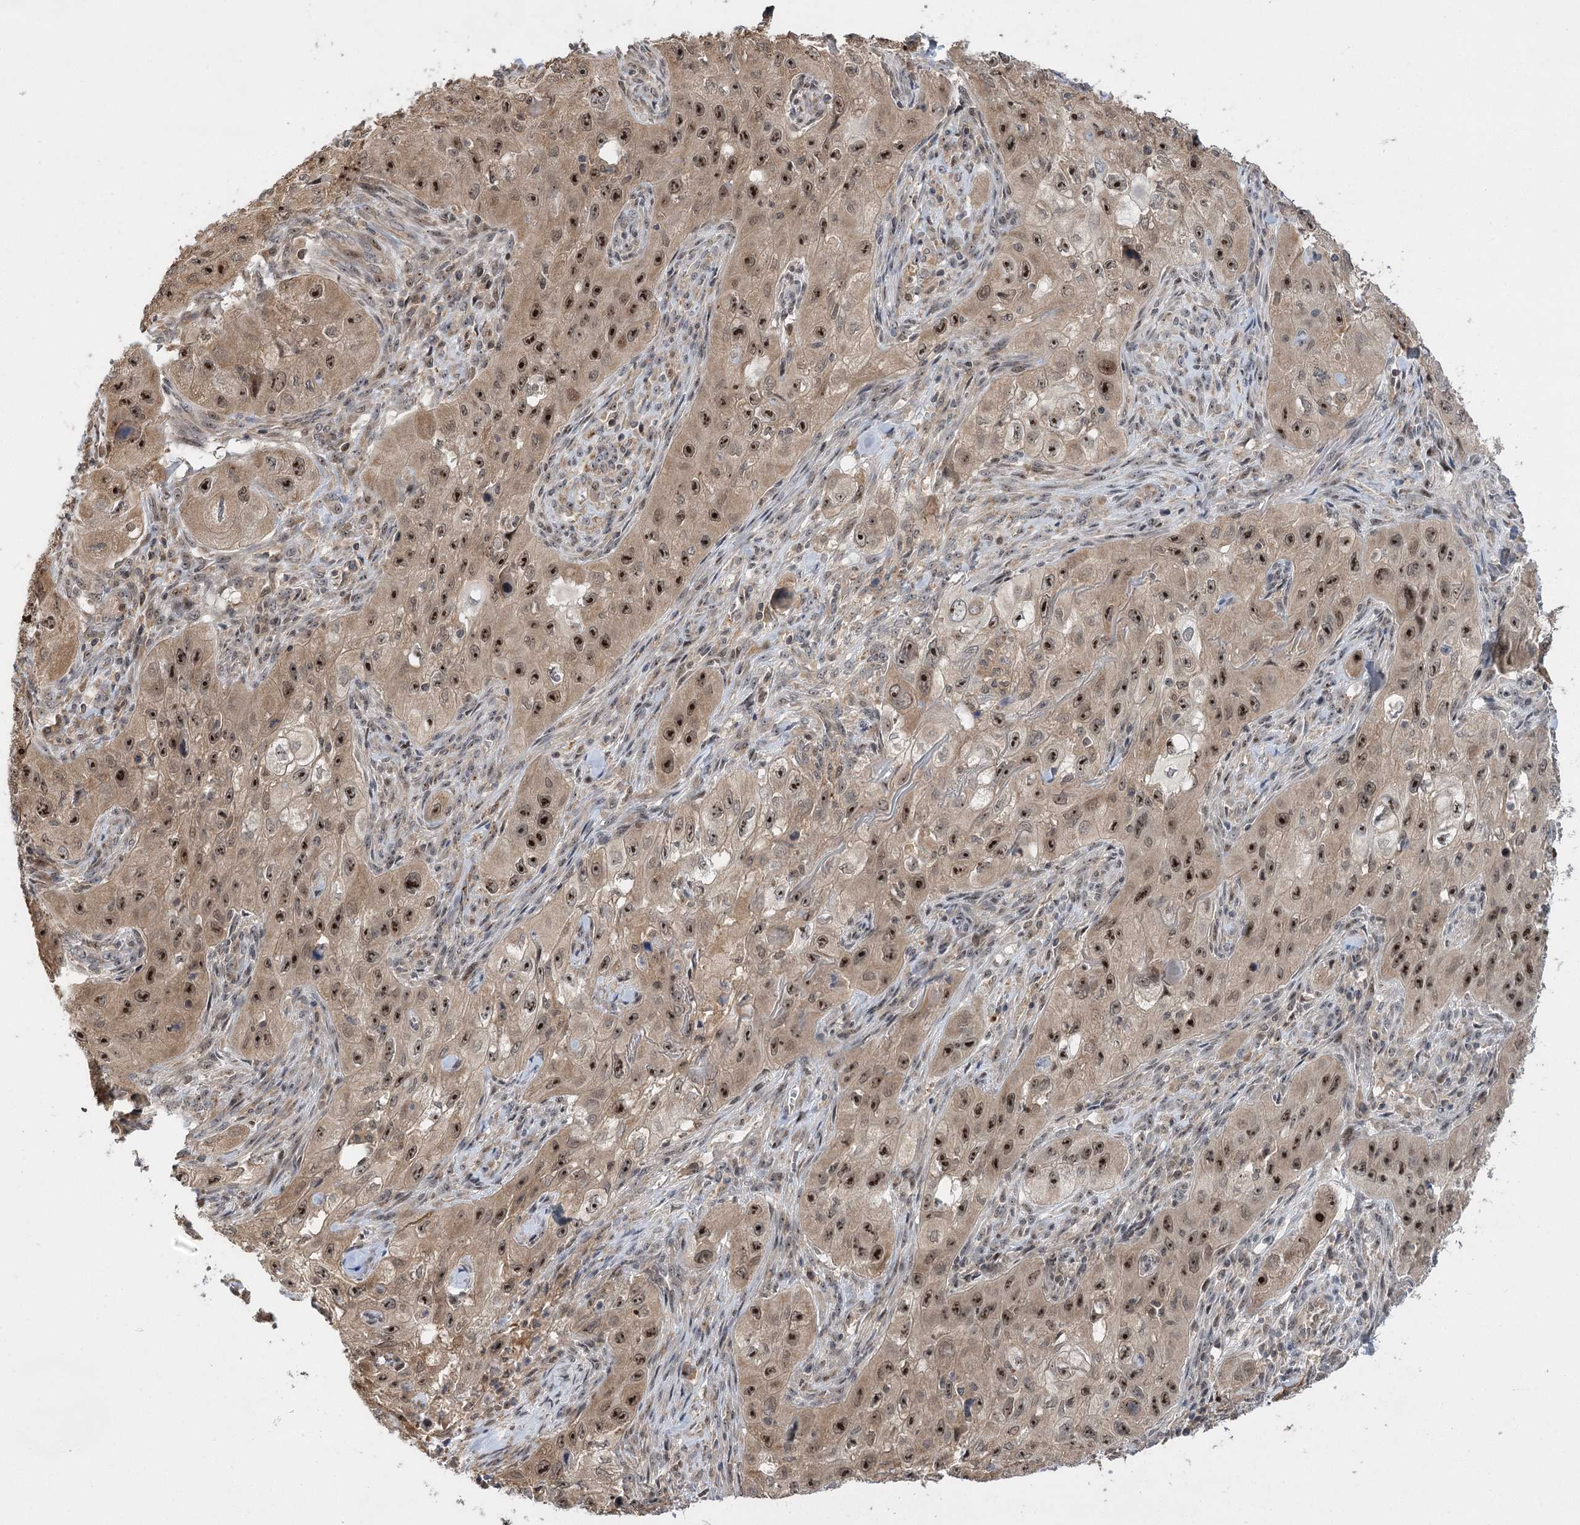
{"staining": {"intensity": "strong", "quantity": "25%-75%", "location": "nuclear"}, "tissue": "skin cancer", "cell_type": "Tumor cells", "image_type": "cancer", "snomed": [{"axis": "morphology", "description": "Squamous cell carcinoma, NOS"}, {"axis": "topography", "description": "Skin"}, {"axis": "topography", "description": "Subcutis"}], "caption": "Skin cancer was stained to show a protein in brown. There is high levels of strong nuclear staining in approximately 25%-75% of tumor cells.", "gene": "SERGEF", "patient": {"sex": "male", "age": 73}}